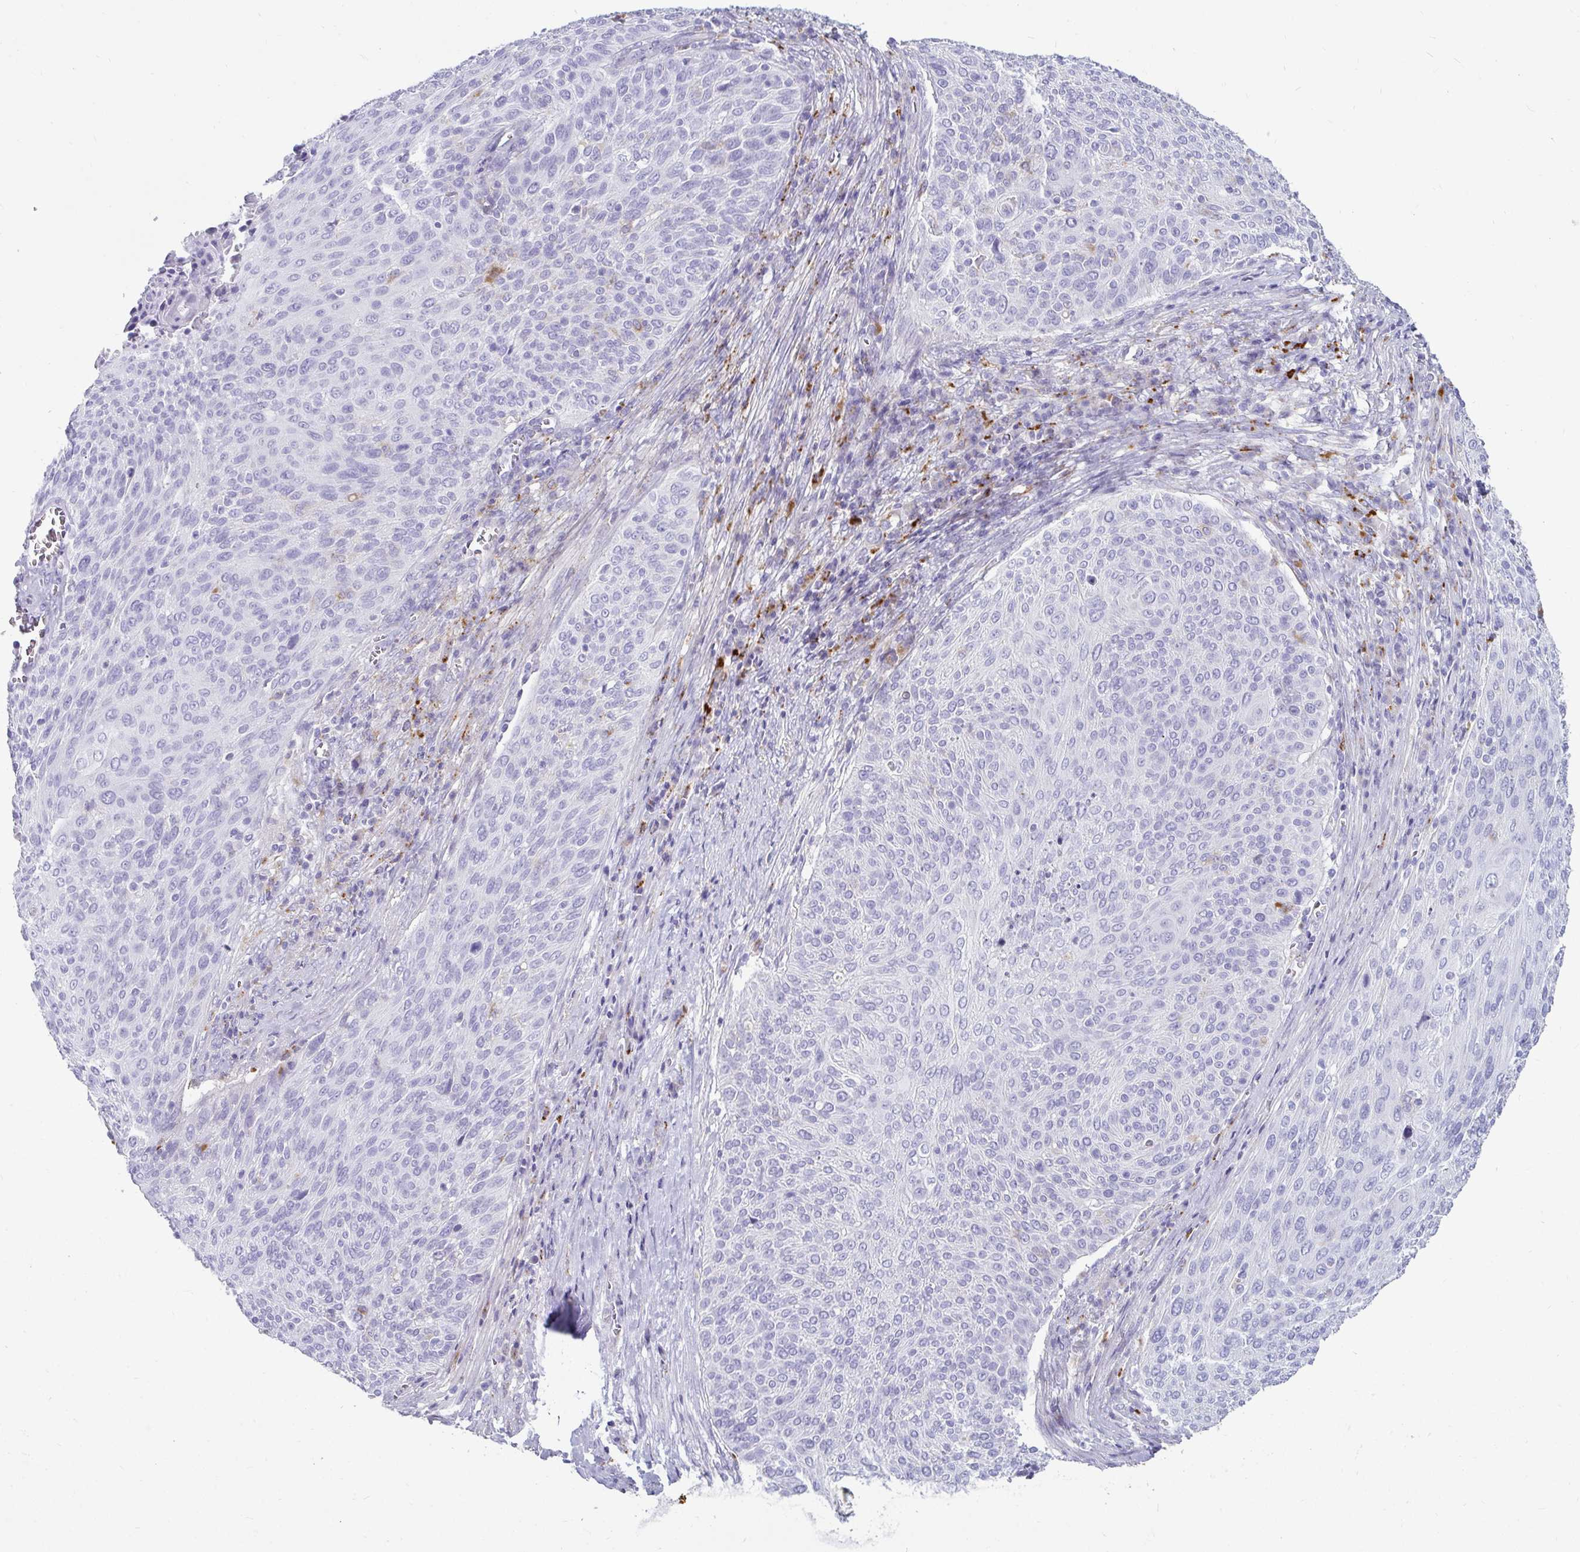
{"staining": {"intensity": "negative", "quantity": "none", "location": "none"}, "tissue": "cervical cancer", "cell_type": "Tumor cells", "image_type": "cancer", "snomed": [{"axis": "morphology", "description": "Squamous cell carcinoma, NOS"}, {"axis": "topography", "description": "Cervix"}], "caption": "Immunohistochemistry of human cervical cancer (squamous cell carcinoma) shows no positivity in tumor cells.", "gene": "CTSZ", "patient": {"sex": "female", "age": 31}}